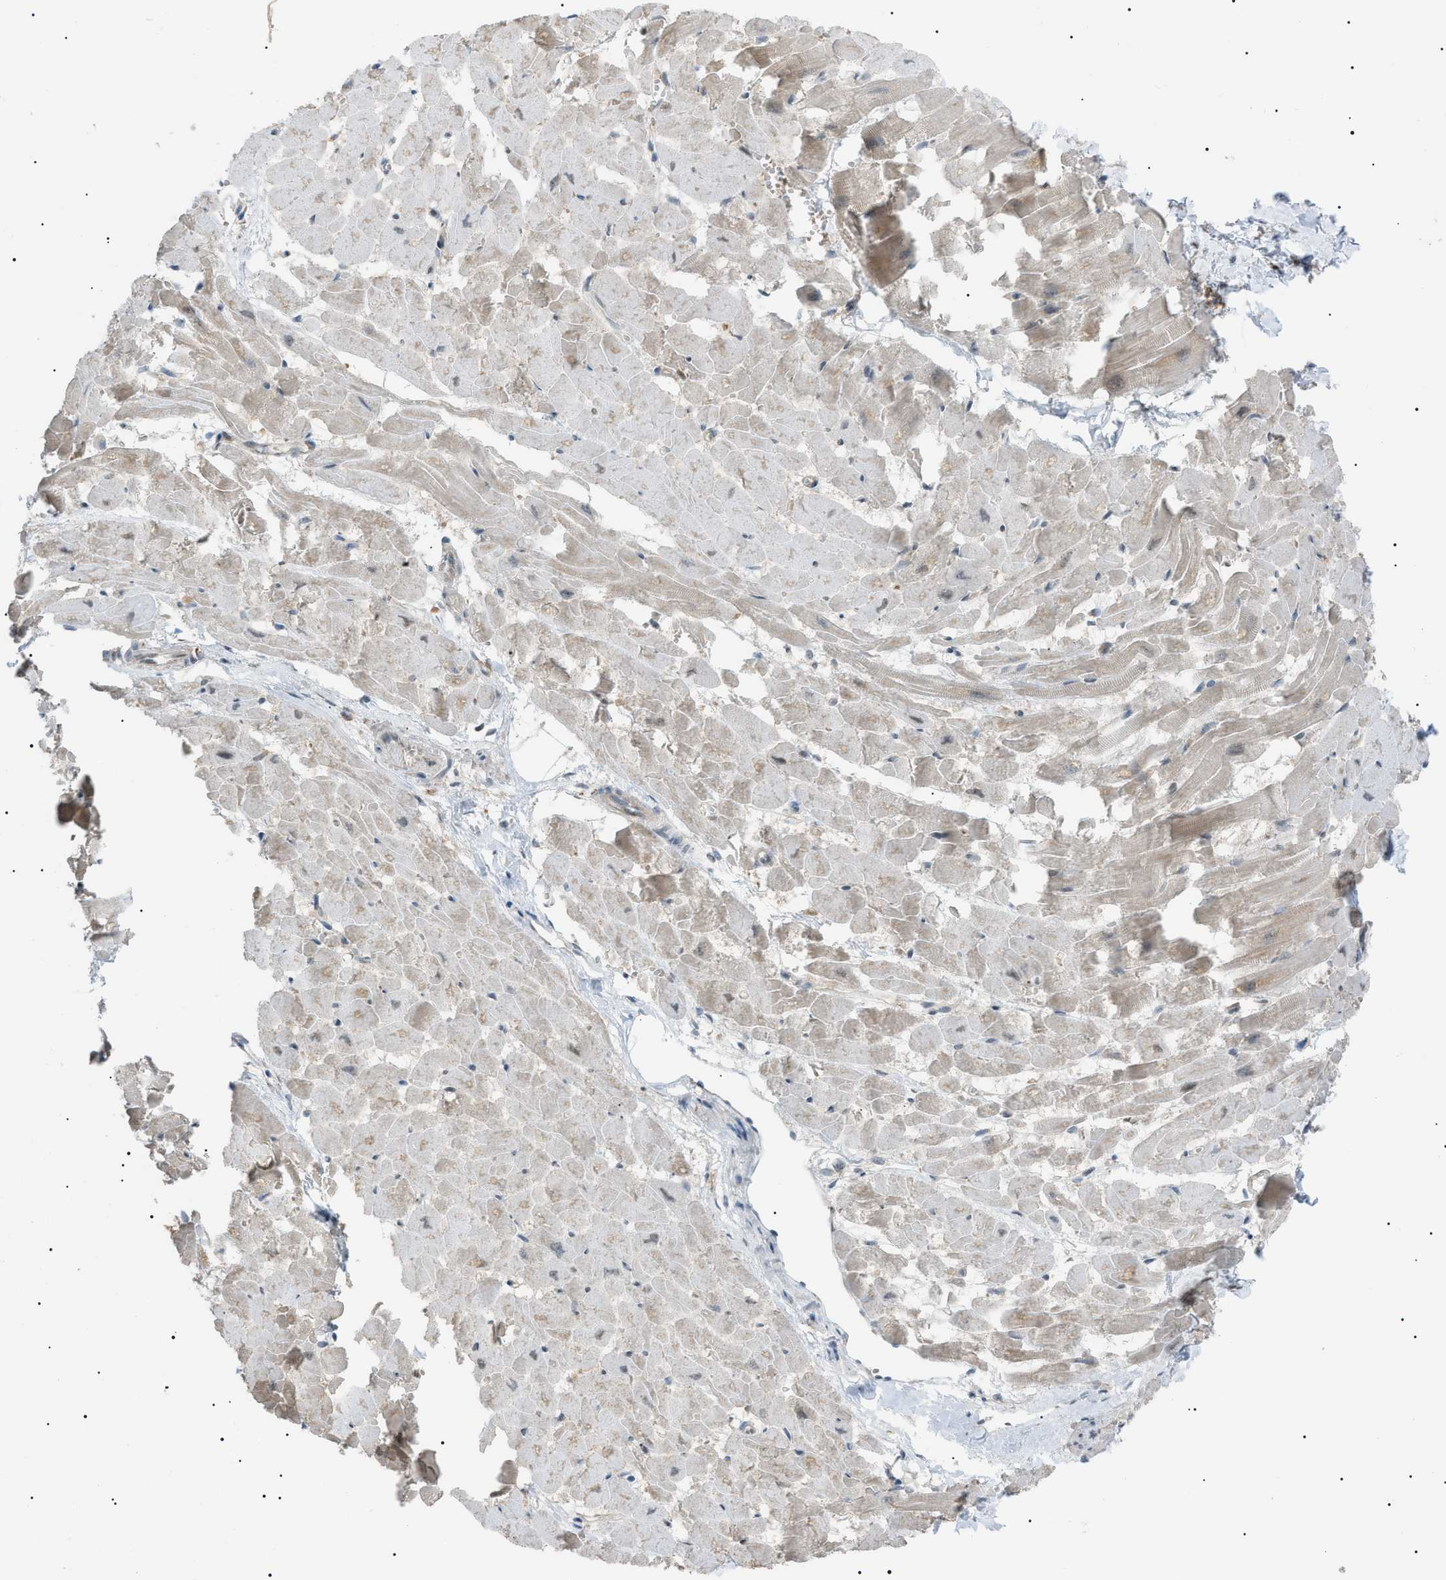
{"staining": {"intensity": "weak", "quantity": "25%-75%", "location": "cytoplasmic/membranous"}, "tissue": "heart muscle", "cell_type": "Cardiomyocytes", "image_type": "normal", "snomed": [{"axis": "morphology", "description": "Normal tissue, NOS"}, {"axis": "topography", "description": "Heart"}], "caption": "The histopathology image displays staining of normal heart muscle, revealing weak cytoplasmic/membranous protein expression (brown color) within cardiomyocytes. The staining was performed using DAB to visualize the protein expression in brown, while the nuclei were stained in blue with hematoxylin (Magnification: 20x).", "gene": "LPIN2", "patient": {"sex": "female", "age": 19}}